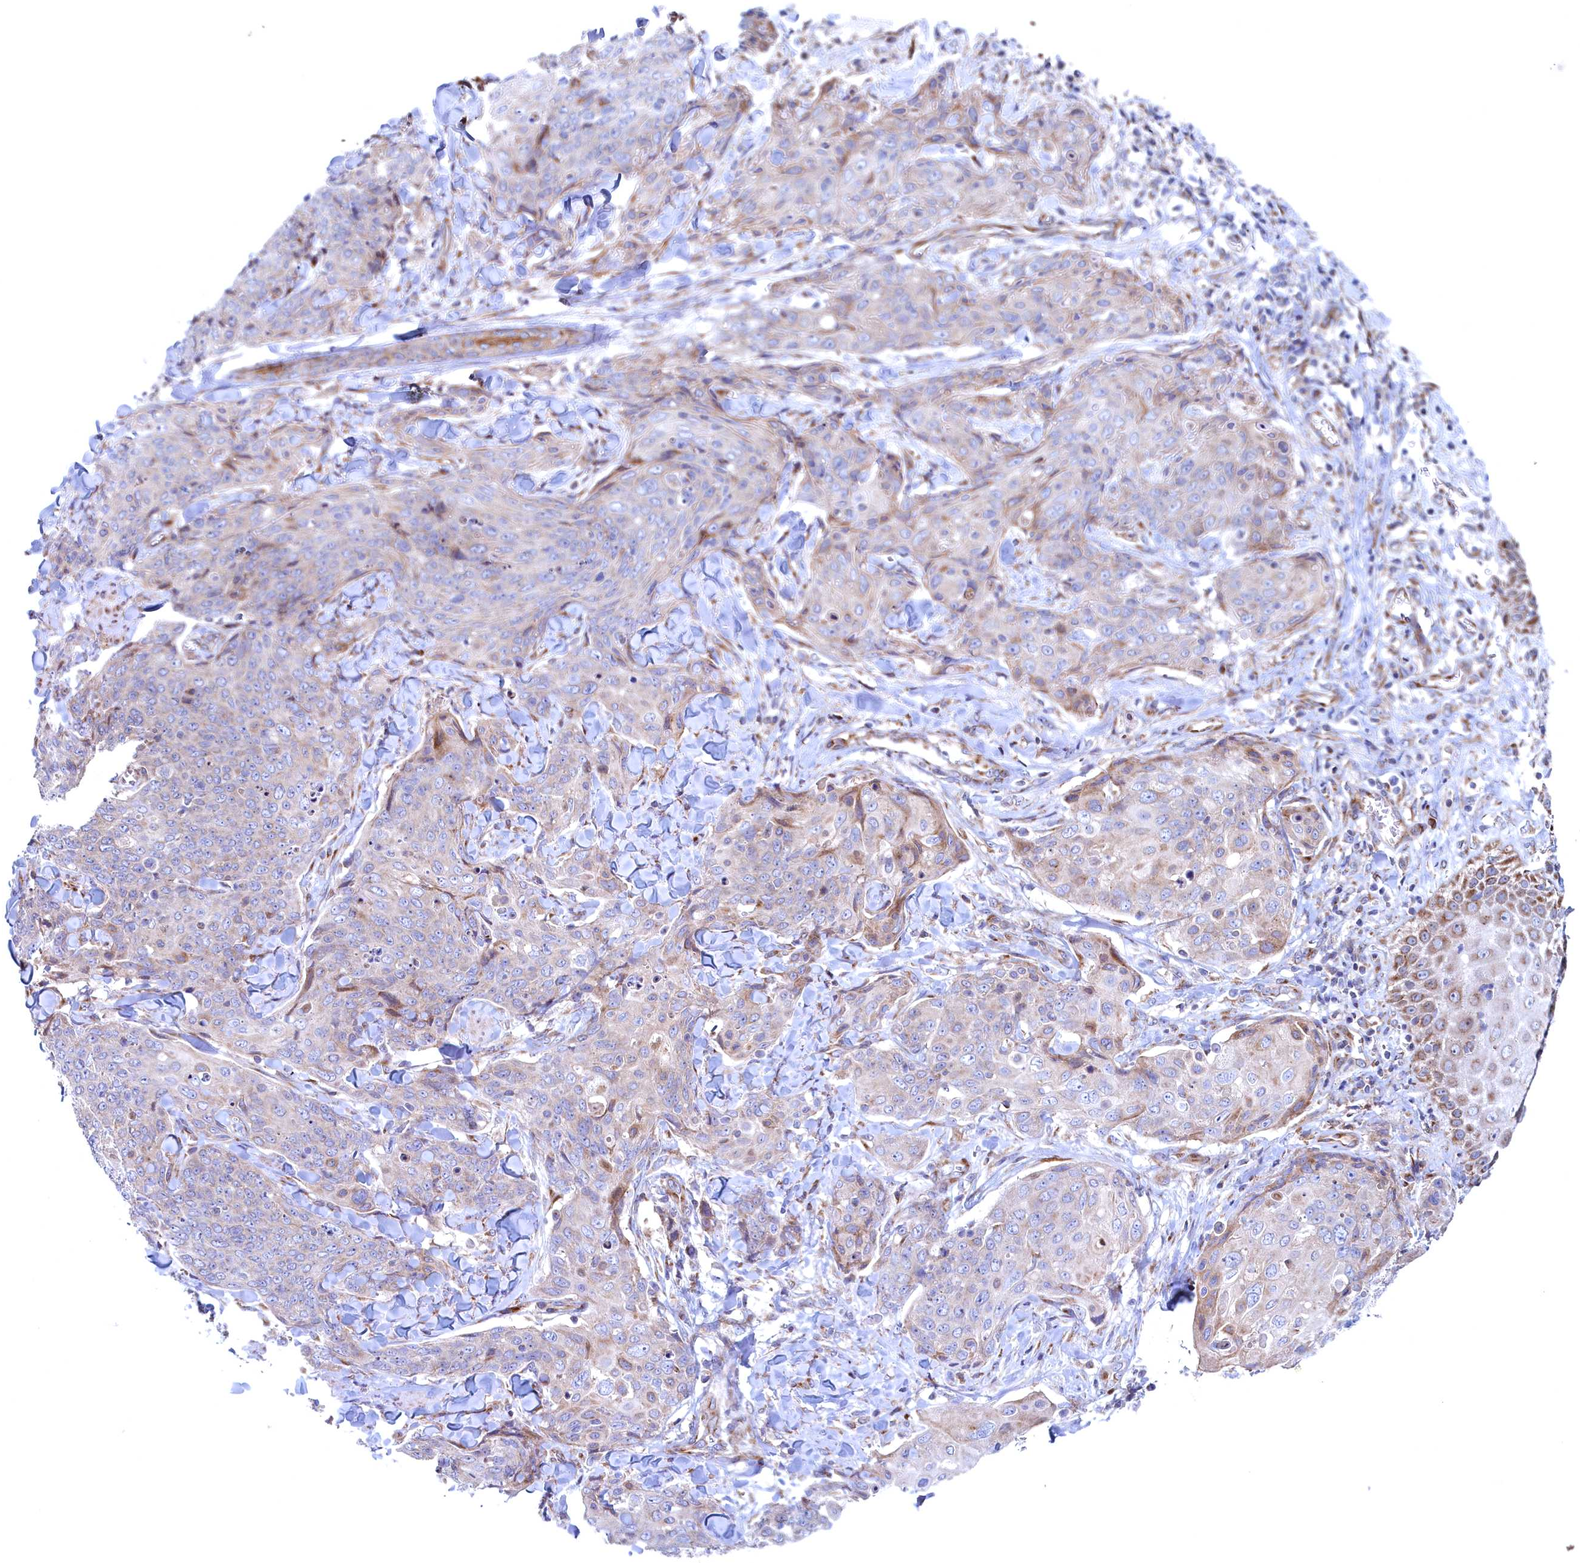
{"staining": {"intensity": "weak", "quantity": "<25%", "location": "cytoplasmic/membranous"}, "tissue": "skin cancer", "cell_type": "Tumor cells", "image_type": "cancer", "snomed": [{"axis": "morphology", "description": "Squamous cell carcinoma, NOS"}, {"axis": "topography", "description": "Skin"}, {"axis": "topography", "description": "Vulva"}], "caption": "Immunohistochemistry (IHC) histopathology image of human skin cancer stained for a protein (brown), which displays no expression in tumor cells.", "gene": "MTFMT", "patient": {"sex": "female", "age": 85}}